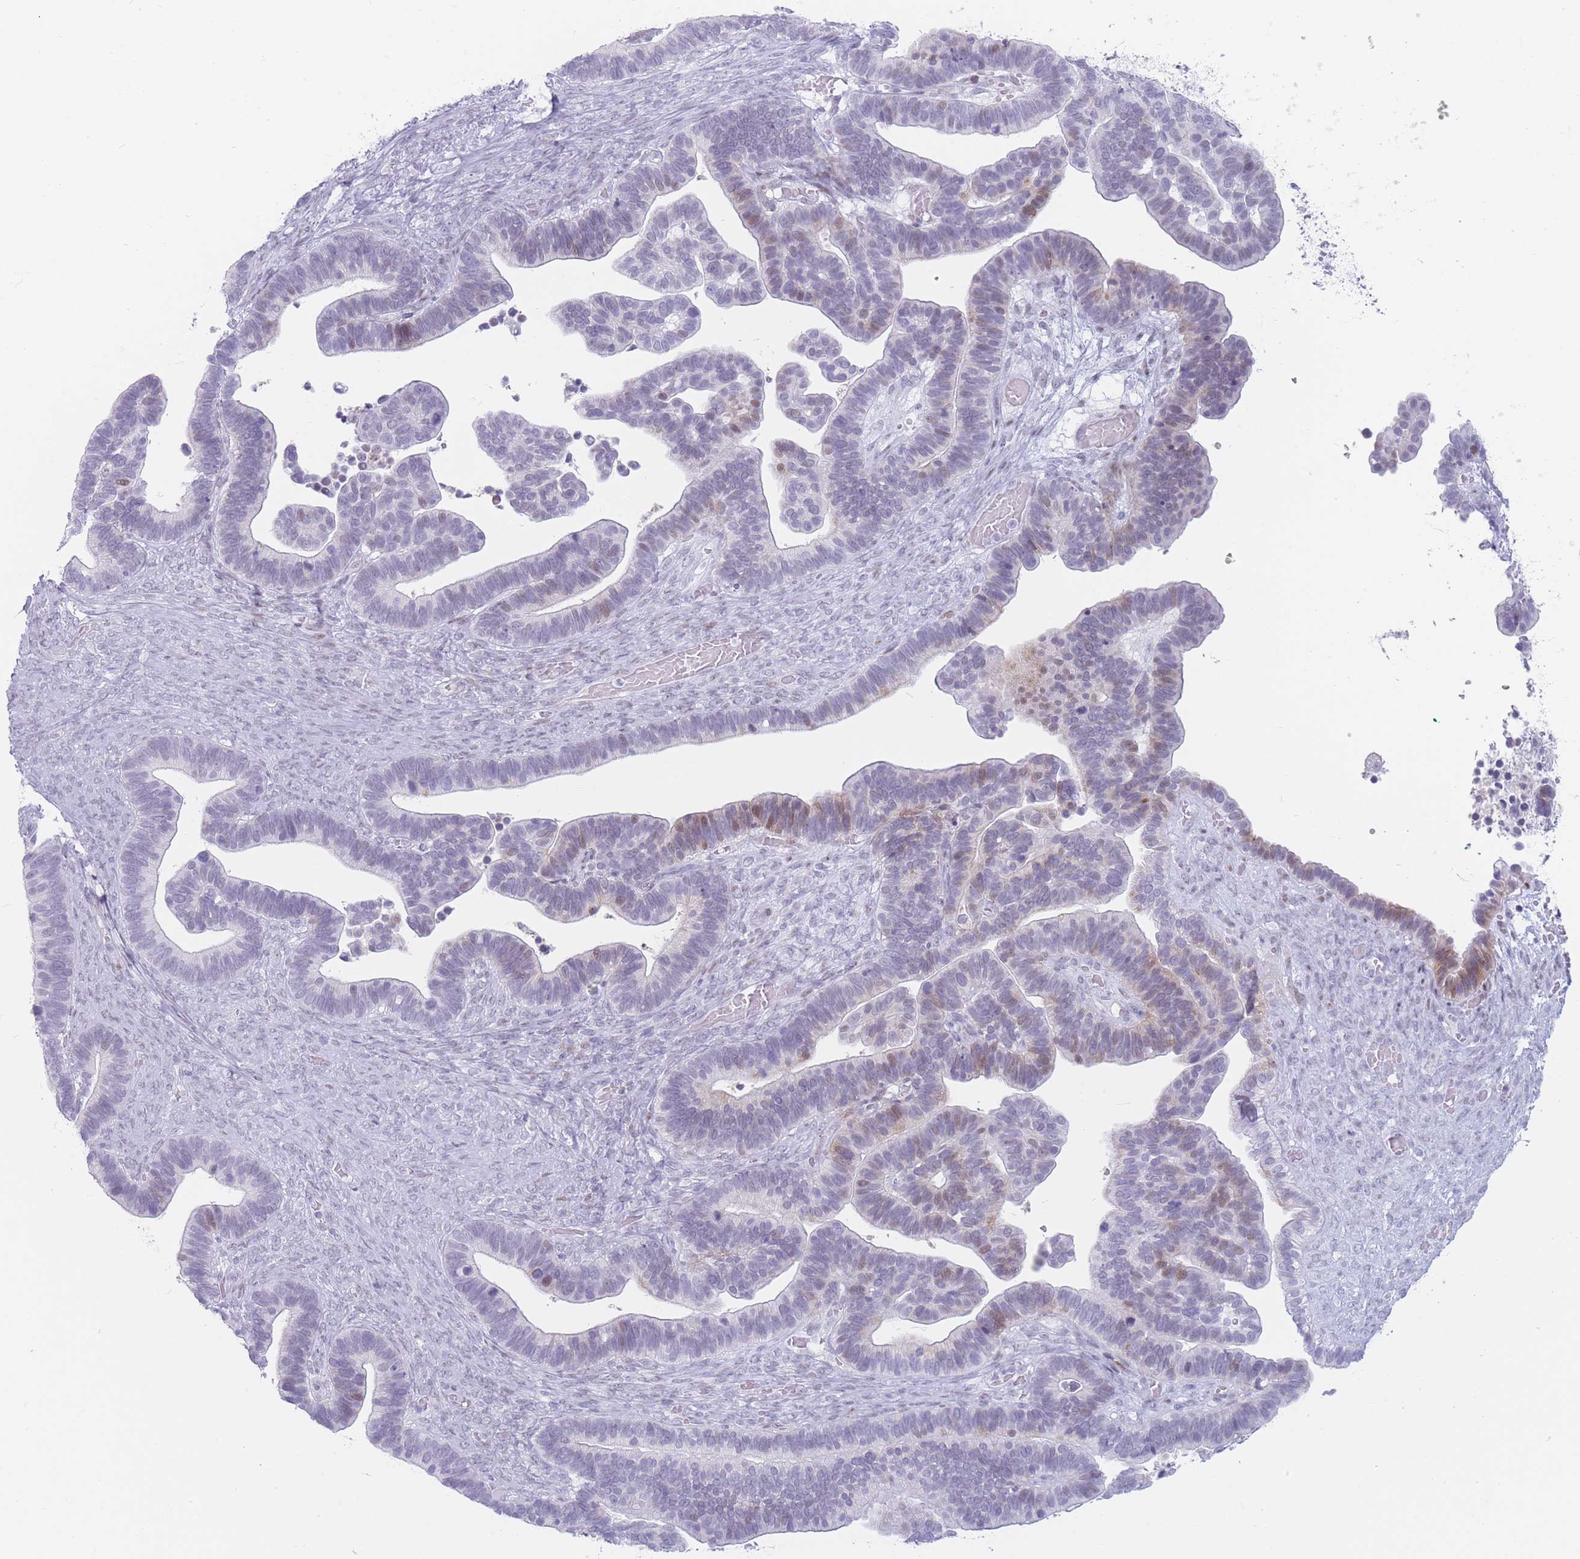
{"staining": {"intensity": "moderate", "quantity": "<25%", "location": "cytoplasmic/membranous,nuclear"}, "tissue": "ovarian cancer", "cell_type": "Tumor cells", "image_type": "cancer", "snomed": [{"axis": "morphology", "description": "Cystadenocarcinoma, serous, NOS"}, {"axis": "topography", "description": "Ovary"}], "caption": "A low amount of moderate cytoplasmic/membranous and nuclear expression is present in approximately <25% of tumor cells in ovarian serous cystadenocarcinoma tissue.", "gene": "IFNA6", "patient": {"sex": "female", "age": 56}}